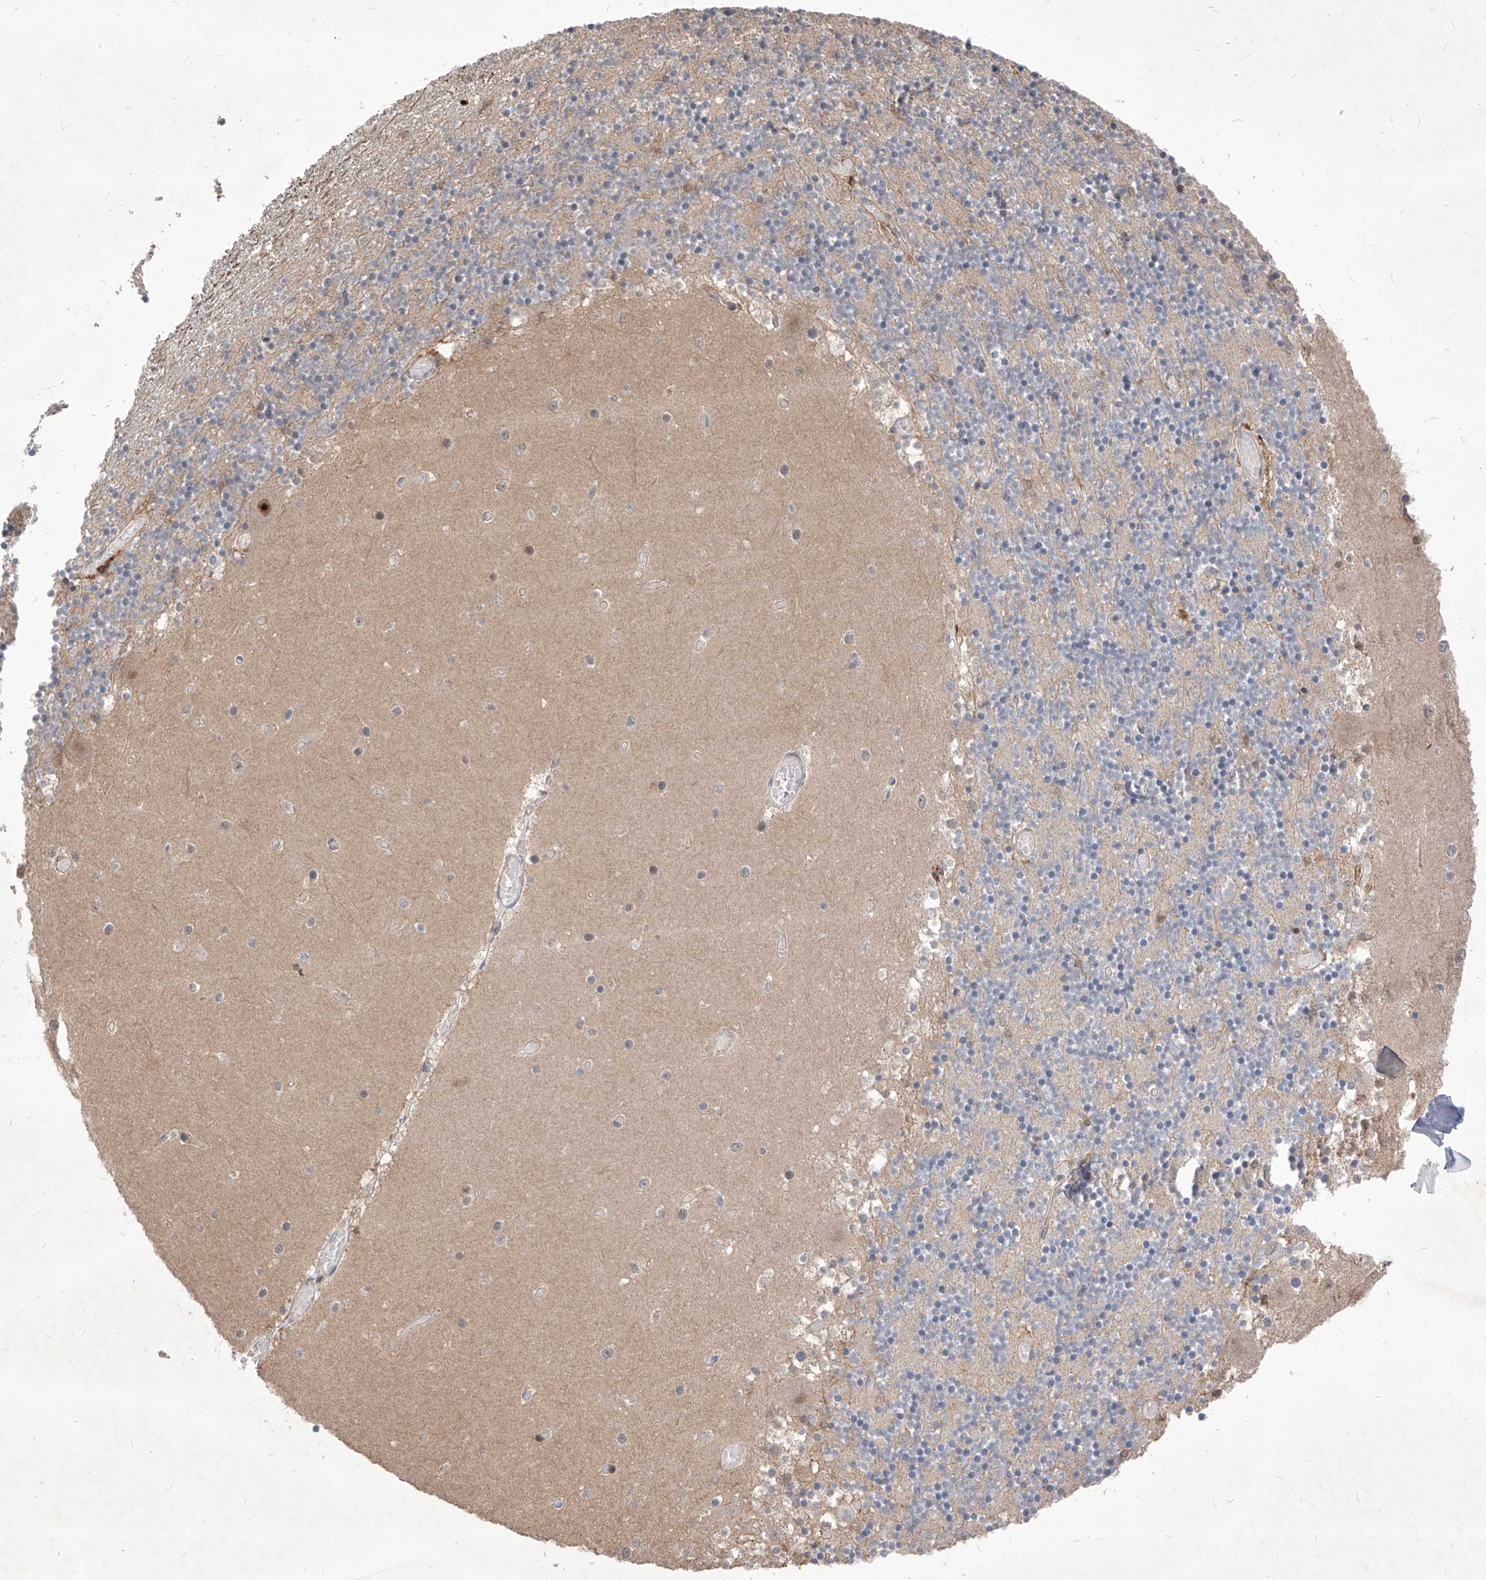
{"staining": {"intensity": "negative", "quantity": "none", "location": "none"}, "tissue": "cerebellum", "cell_type": "Cells in granular layer", "image_type": "normal", "snomed": [{"axis": "morphology", "description": "Normal tissue, NOS"}, {"axis": "topography", "description": "Cerebellum"}], "caption": "A photomicrograph of cerebellum stained for a protein demonstrates no brown staining in cells in granular layer. (Stains: DAB (3,3'-diaminobenzidine) immunohistochemistry (IHC) with hematoxylin counter stain, Microscopy: brightfield microscopy at high magnification).", "gene": "LGR4", "patient": {"sex": "female", "age": 28}}